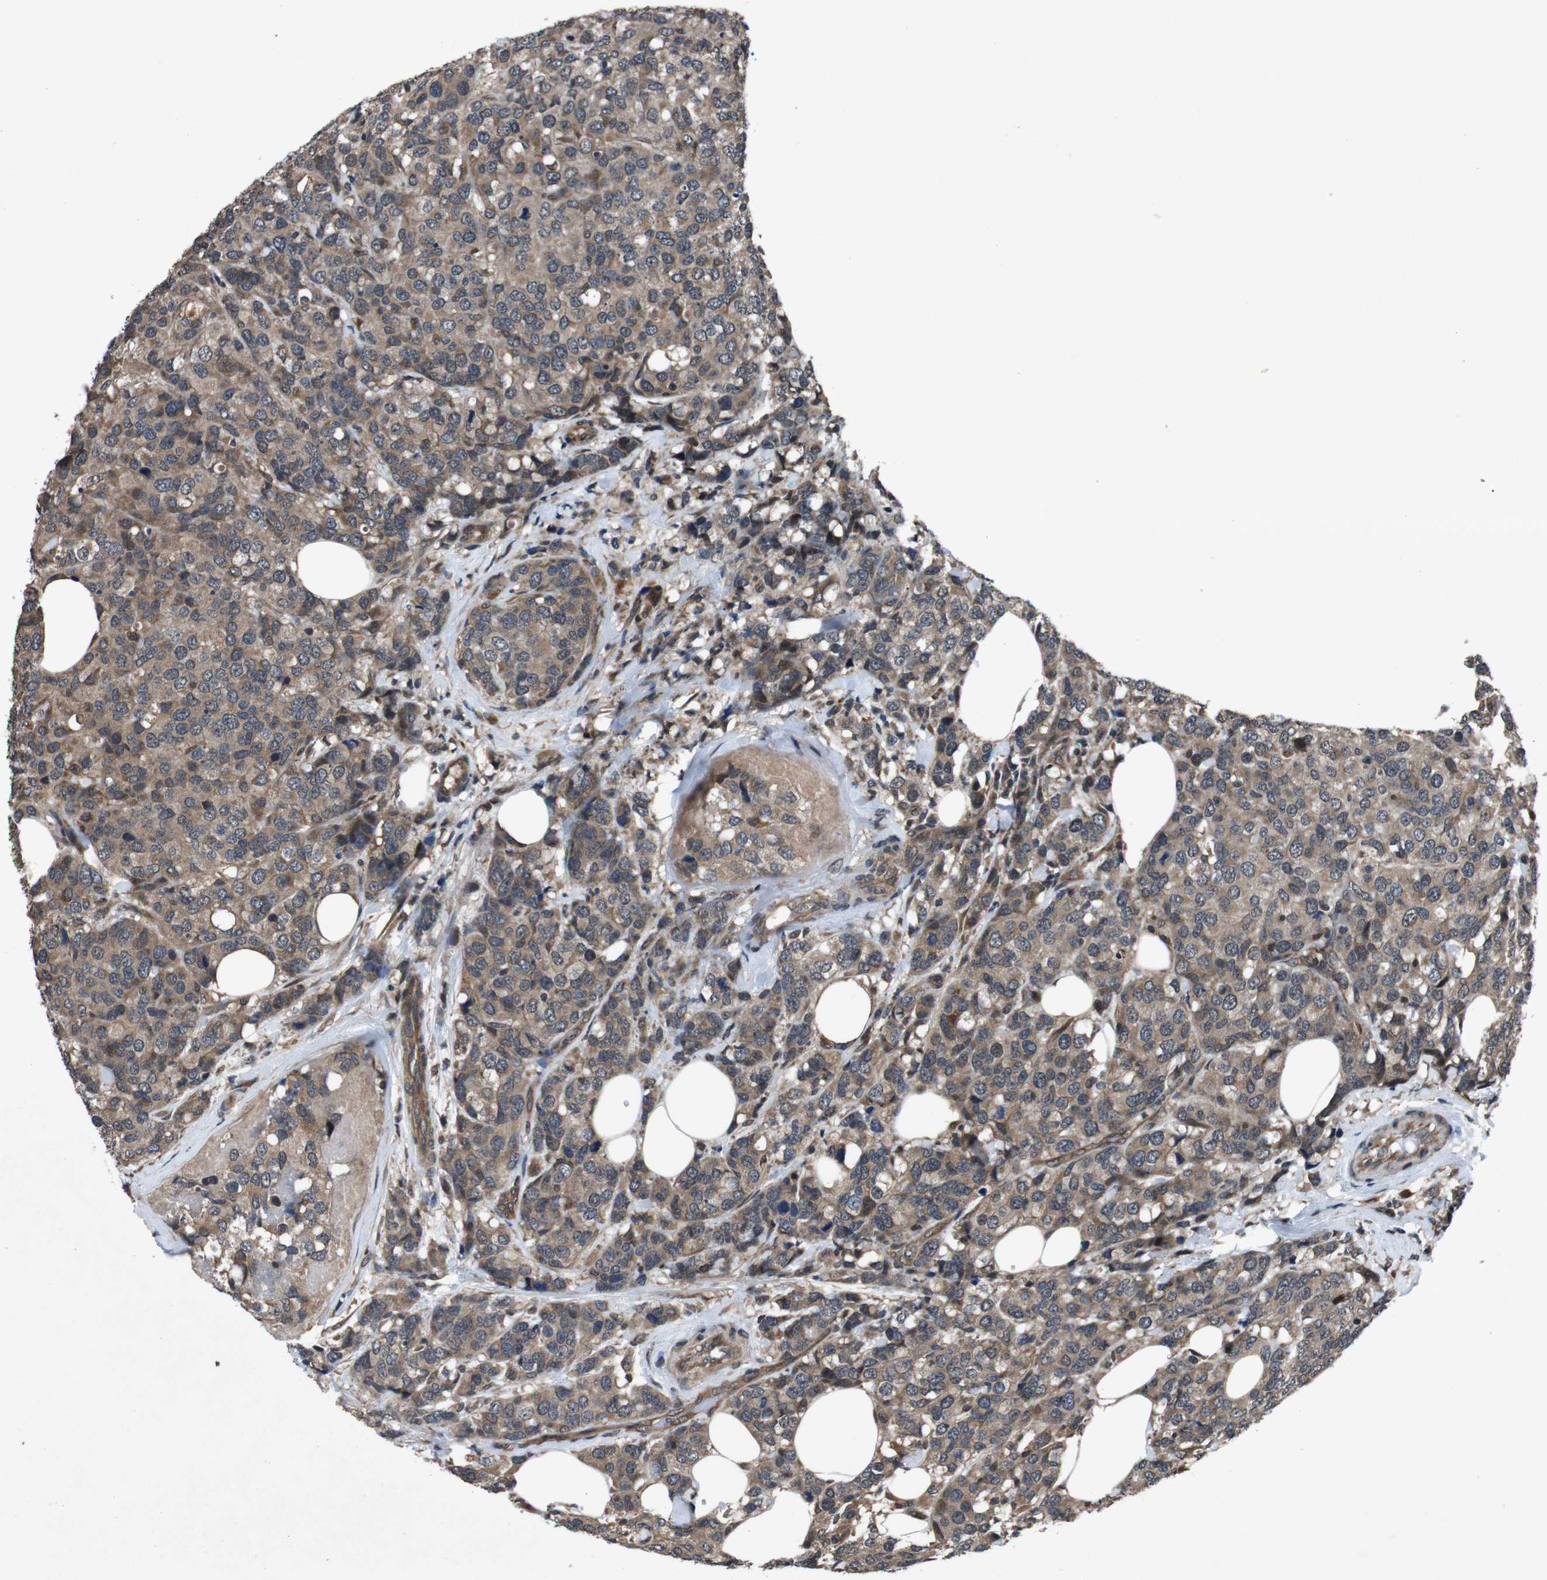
{"staining": {"intensity": "weak", "quantity": ">75%", "location": "cytoplasmic/membranous,nuclear"}, "tissue": "breast cancer", "cell_type": "Tumor cells", "image_type": "cancer", "snomed": [{"axis": "morphology", "description": "Lobular carcinoma"}, {"axis": "topography", "description": "Breast"}], "caption": "Immunohistochemical staining of lobular carcinoma (breast) reveals low levels of weak cytoplasmic/membranous and nuclear protein positivity in about >75% of tumor cells.", "gene": "SOCS1", "patient": {"sex": "female", "age": 59}}